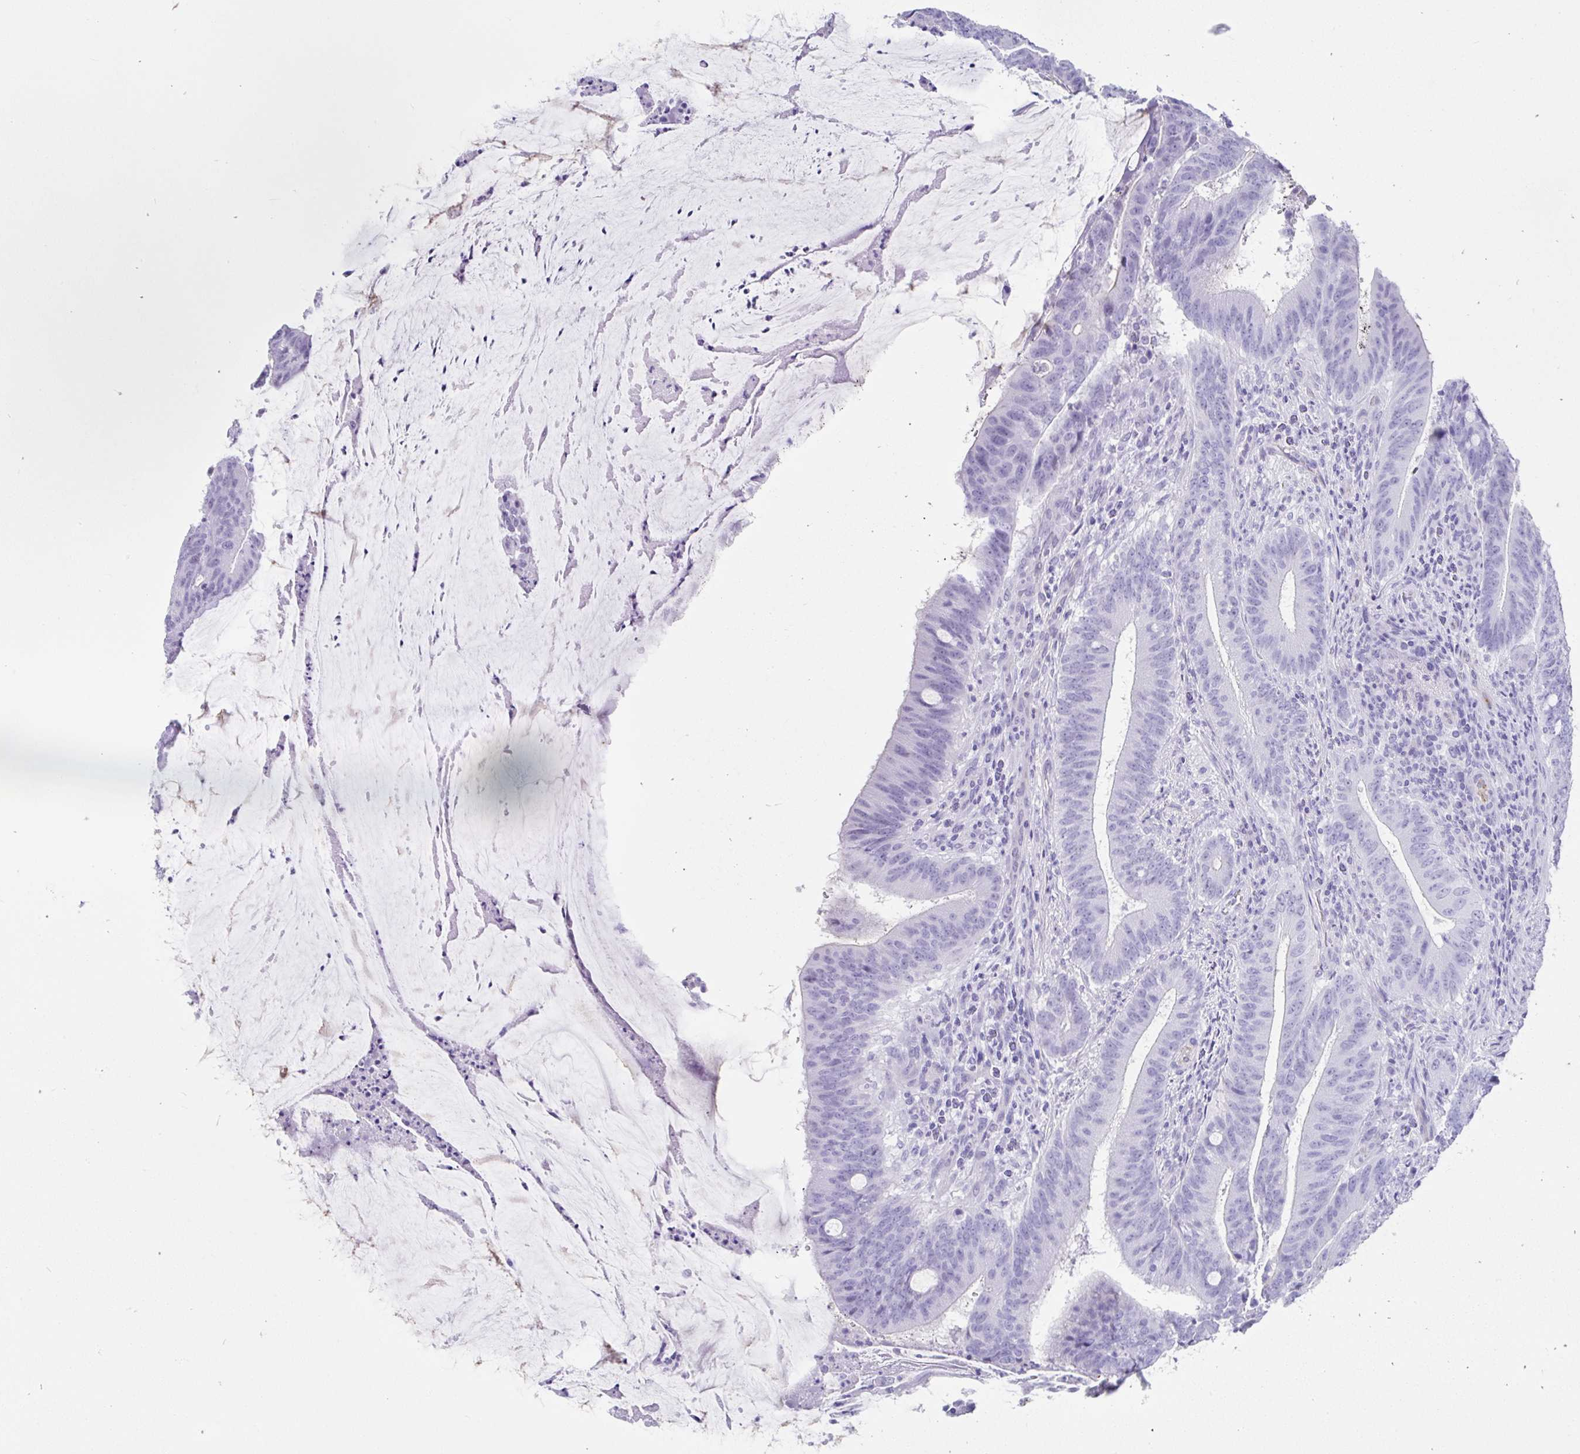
{"staining": {"intensity": "negative", "quantity": "none", "location": "none"}, "tissue": "colorectal cancer", "cell_type": "Tumor cells", "image_type": "cancer", "snomed": [{"axis": "morphology", "description": "Adenocarcinoma, NOS"}, {"axis": "topography", "description": "Colon"}], "caption": "Tumor cells show no significant protein positivity in adenocarcinoma (colorectal).", "gene": "FAM107A", "patient": {"sex": "female", "age": 43}}